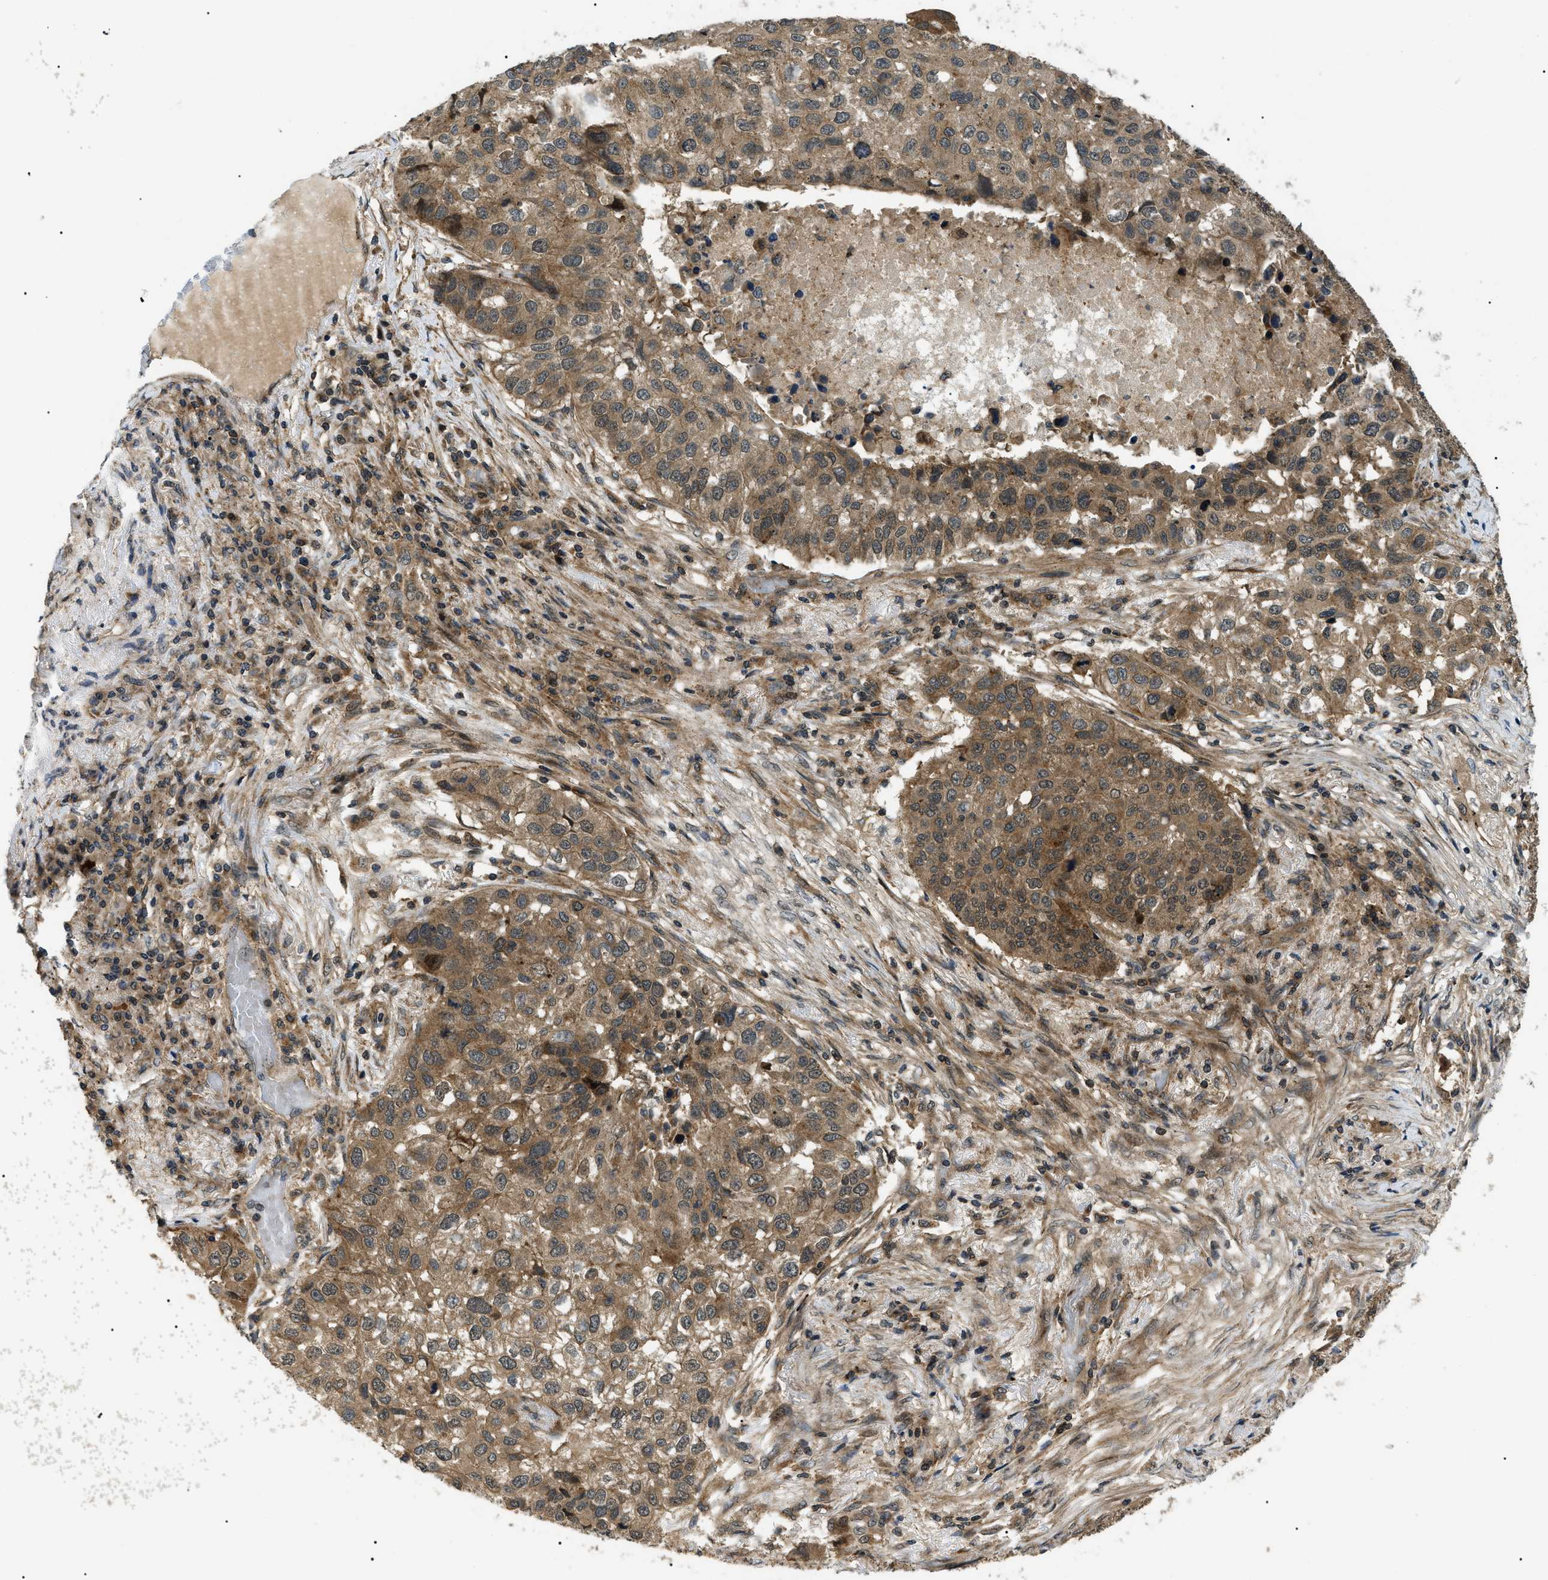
{"staining": {"intensity": "moderate", "quantity": ">75%", "location": "cytoplasmic/membranous"}, "tissue": "lung cancer", "cell_type": "Tumor cells", "image_type": "cancer", "snomed": [{"axis": "morphology", "description": "Squamous cell carcinoma, NOS"}, {"axis": "topography", "description": "Lung"}], "caption": "The immunohistochemical stain highlights moderate cytoplasmic/membranous staining in tumor cells of lung squamous cell carcinoma tissue. (DAB IHC with brightfield microscopy, high magnification).", "gene": "ATP6AP1", "patient": {"sex": "male", "age": 57}}